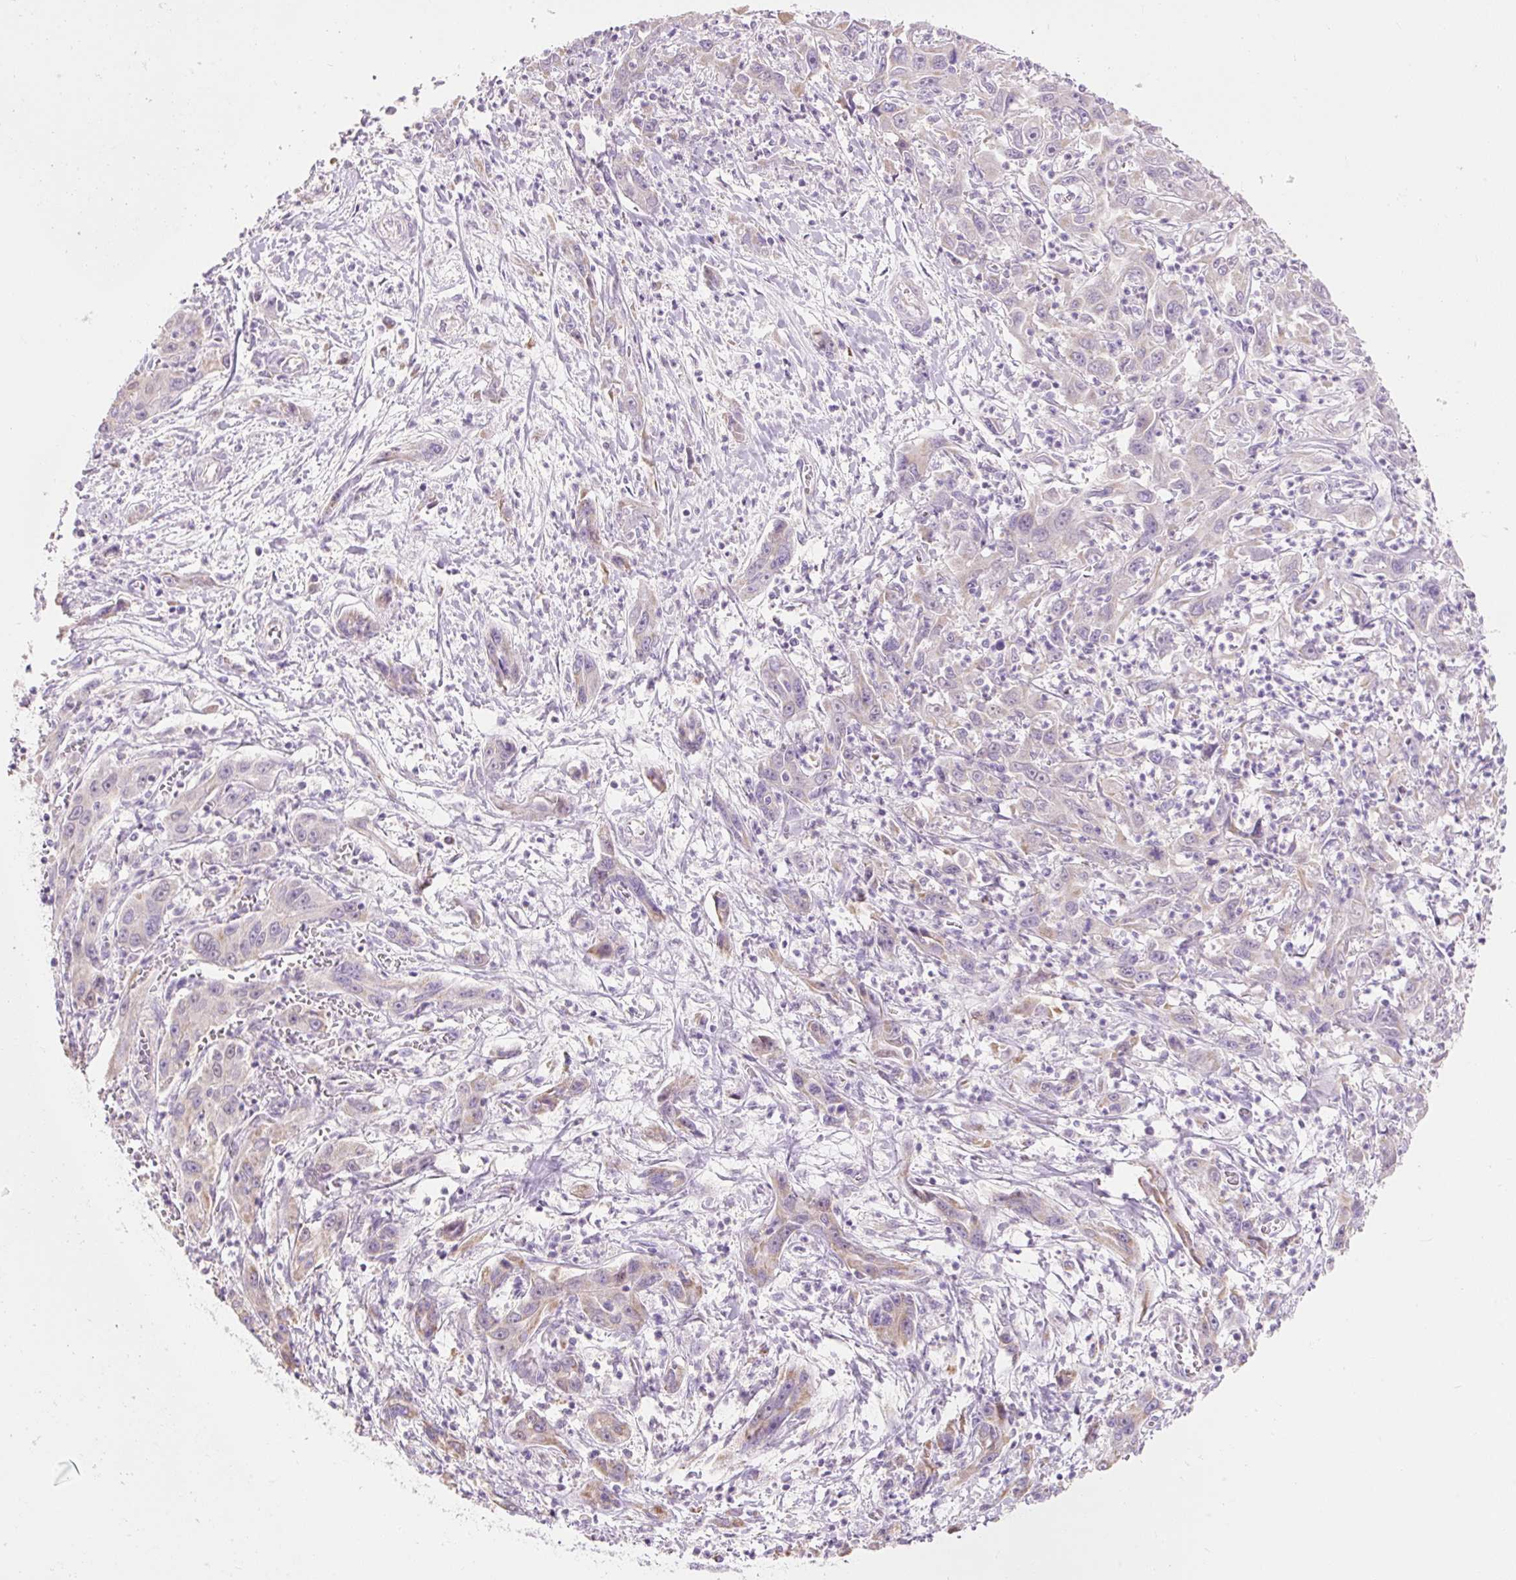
{"staining": {"intensity": "weak", "quantity": "25%-75%", "location": "cytoplasmic/membranous"}, "tissue": "liver cancer", "cell_type": "Tumor cells", "image_type": "cancer", "snomed": [{"axis": "morphology", "description": "Carcinoma, Hepatocellular, NOS"}, {"axis": "topography", "description": "Liver"}], "caption": "Protein expression analysis of human hepatocellular carcinoma (liver) reveals weak cytoplasmic/membranous positivity in about 25%-75% of tumor cells. The staining is performed using DAB (3,3'-diaminobenzidine) brown chromogen to label protein expression. The nuclei are counter-stained blue using hematoxylin.", "gene": "DHX35", "patient": {"sex": "male", "age": 63}}